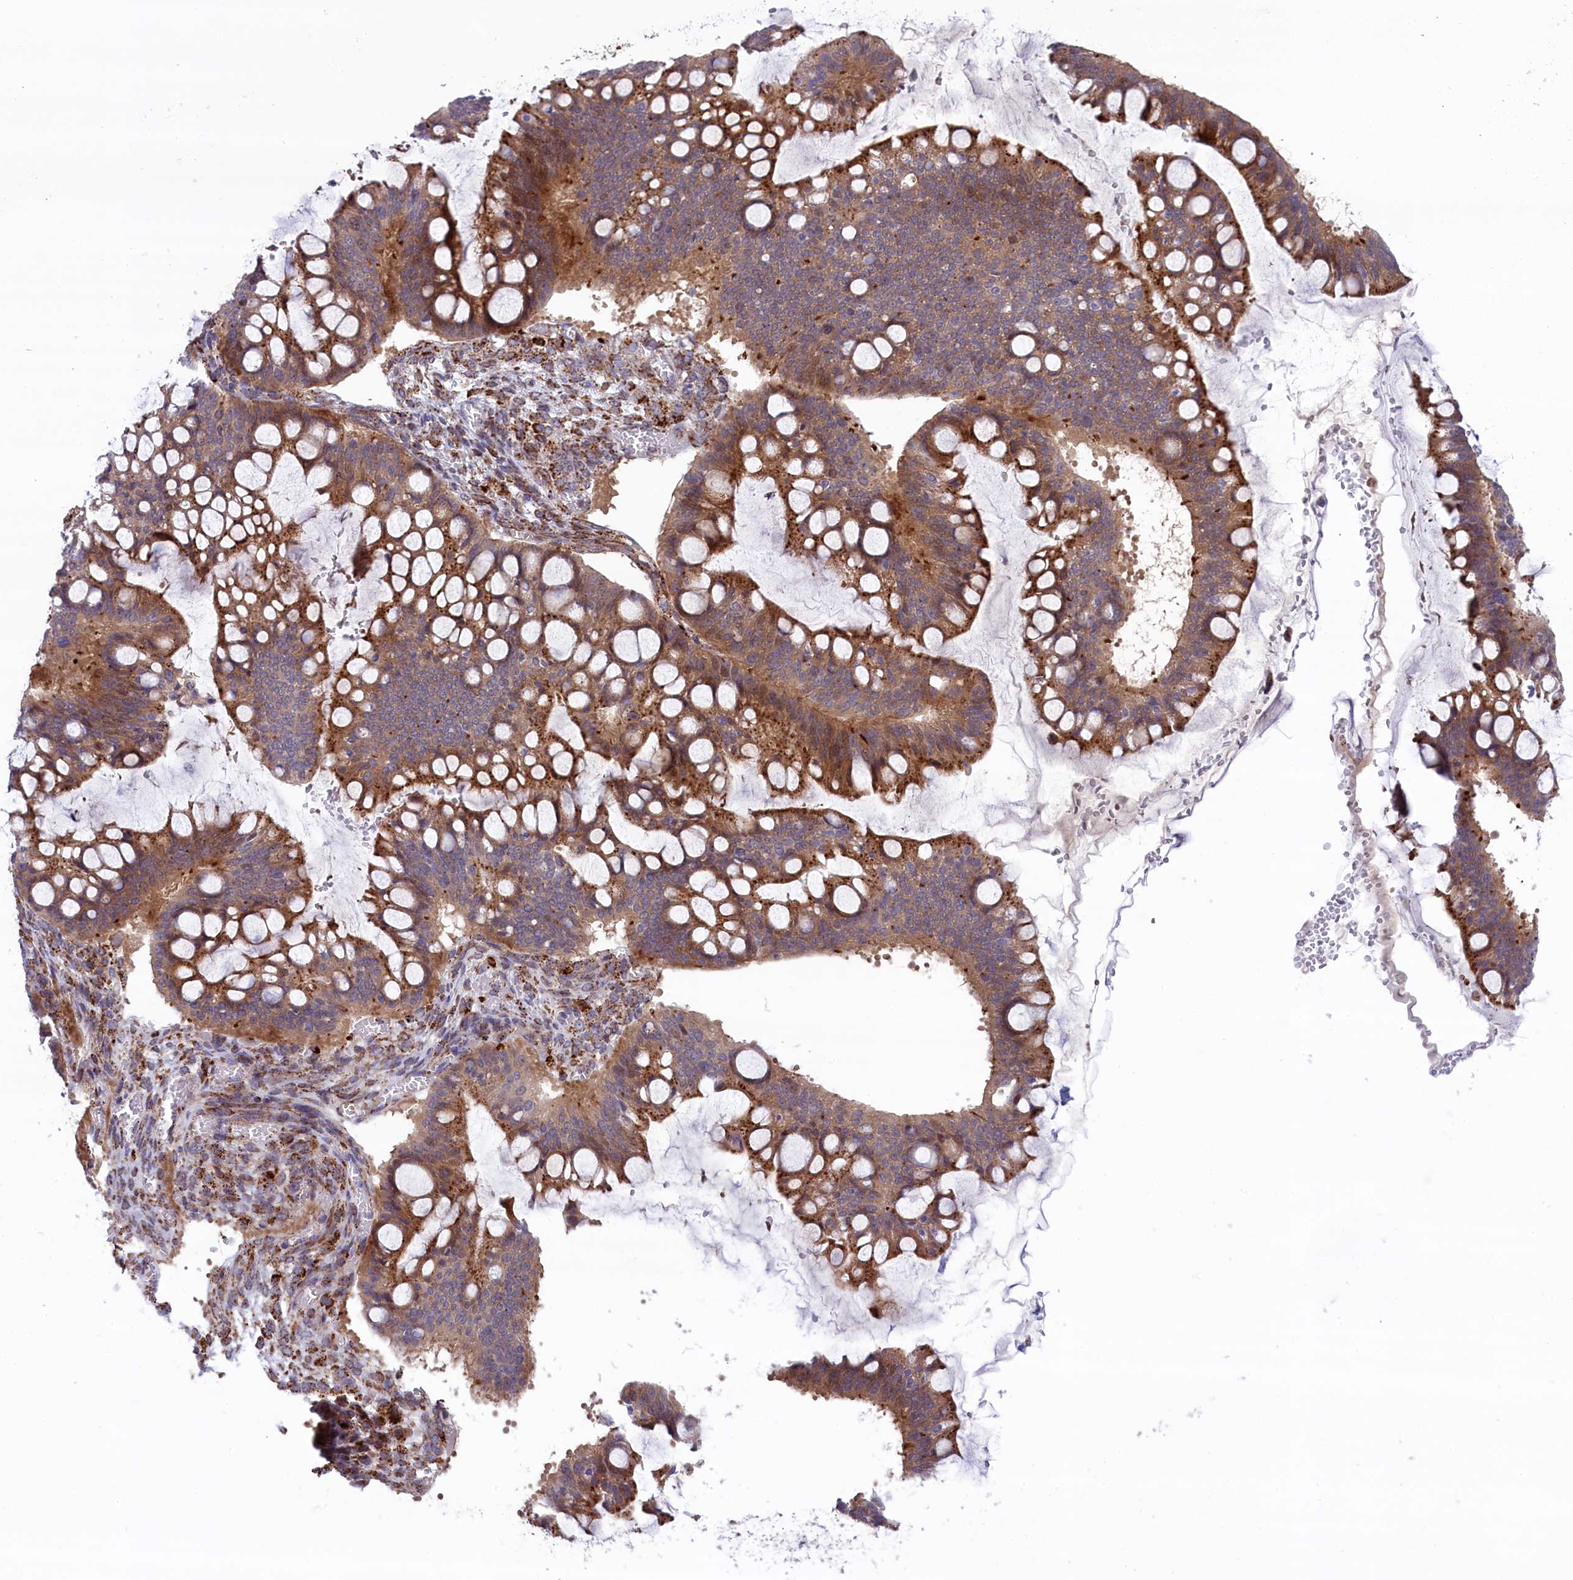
{"staining": {"intensity": "moderate", "quantity": ">75%", "location": "cytoplasmic/membranous"}, "tissue": "ovarian cancer", "cell_type": "Tumor cells", "image_type": "cancer", "snomed": [{"axis": "morphology", "description": "Cystadenocarcinoma, mucinous, NOS"}, {"axis": "topography", "description": "Ovary"}], "caption": "The image demonstrates a brown stain indicating the presence of a protein in the cytoplasmic/membranous of tumor cells in ovarian cancer (mucinous cystadenocarcinoma).", "gene": "MAN2B1", "patient": {"sex": "female", "age": 73}}